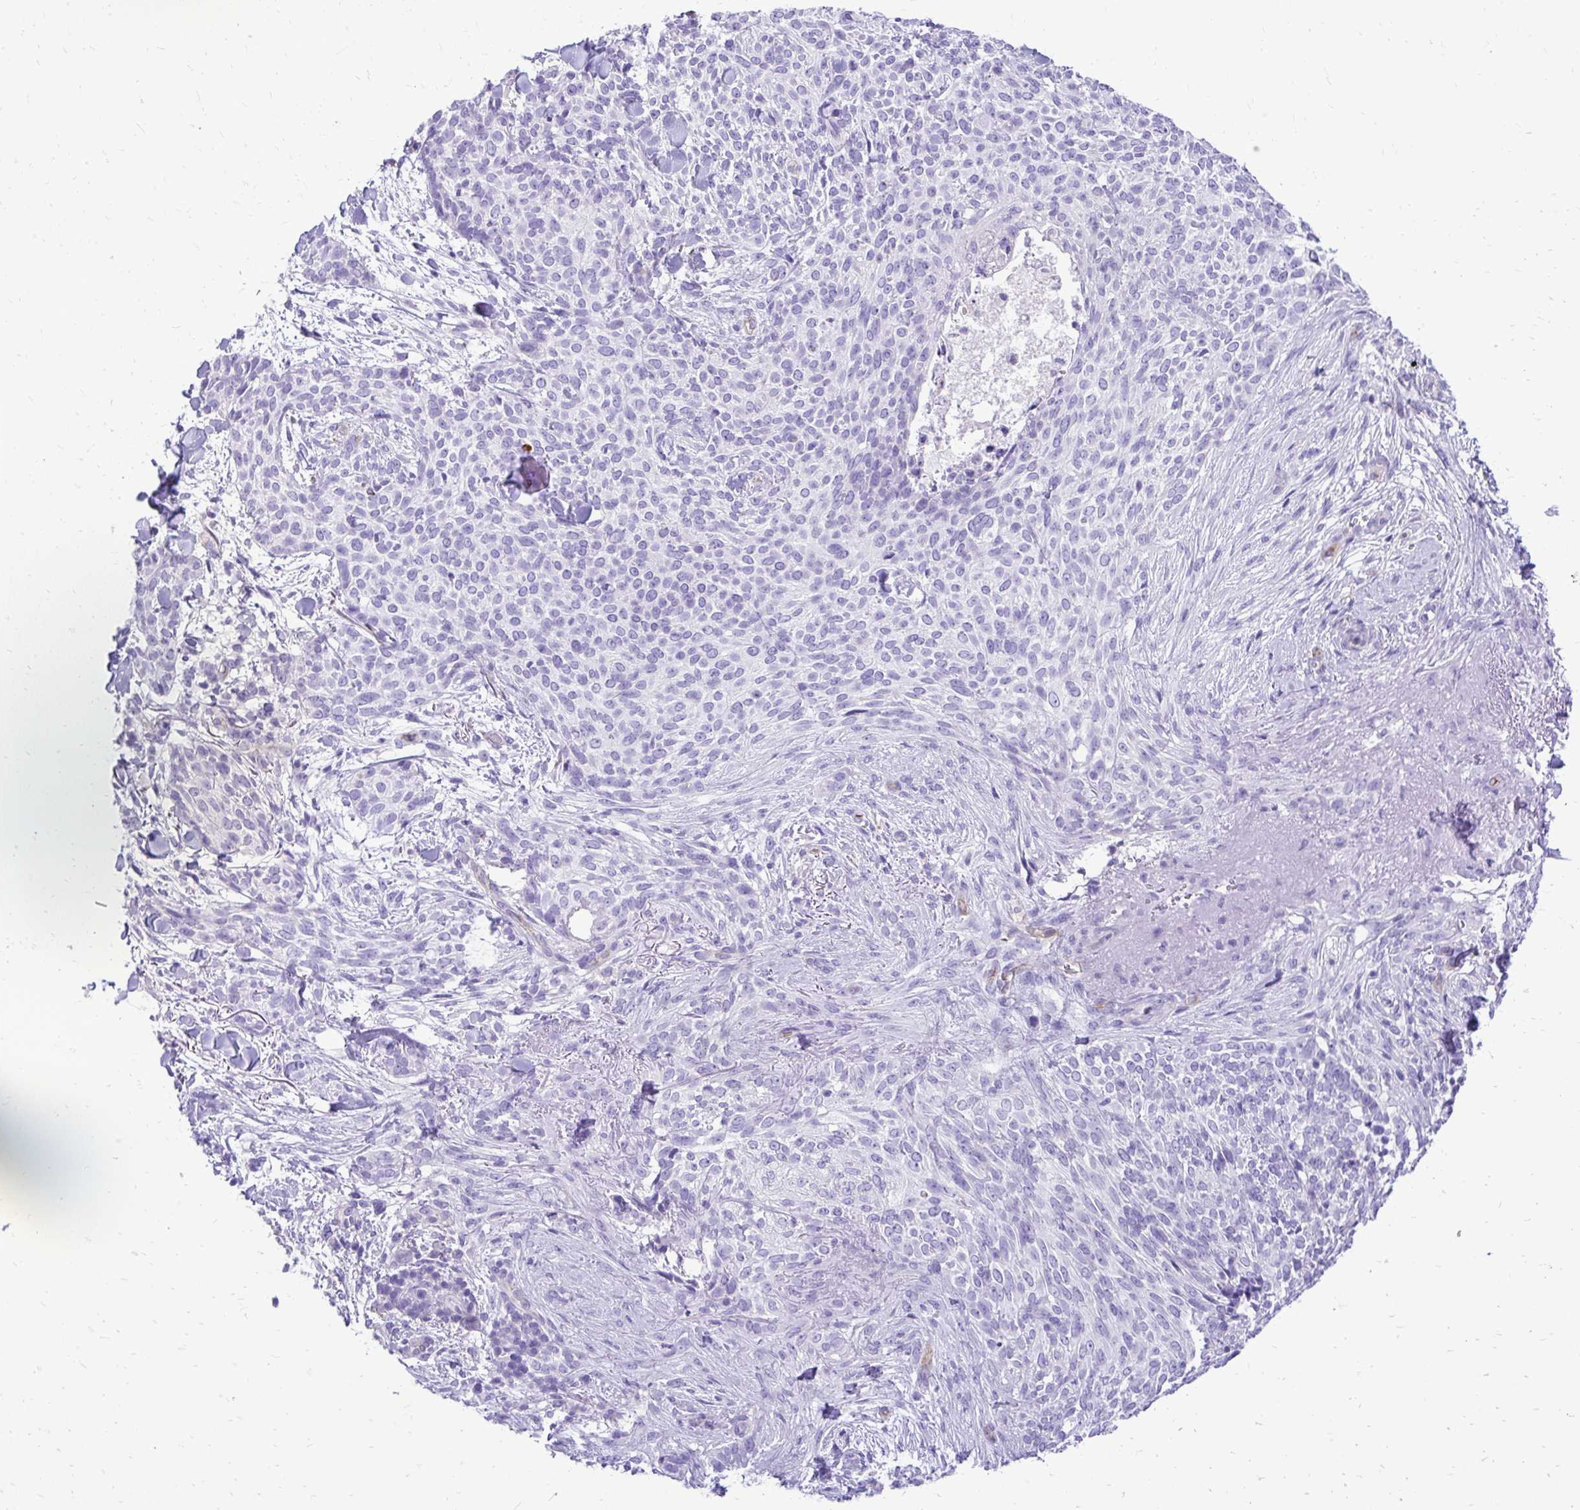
{"staining": {"intensity": "negative", "quantity": "none", "location": "none"}, "tissue": "skin cancer", "cell_type": "Tumor cells", "image_type": "cancer", "snomed": [{"axis": "morphology", "description": "Basal cell carcinoma"}, {"axis": "topography", "description": "Skin"}, {"axis": "topography", "description": "Skin of face"}], "caption": "Immunohistochemistry of skin basal cell carcinoma displays no staining in tumor cells.", "gene": "PELI3", "patient": {"sex": "female", "age": 90}}